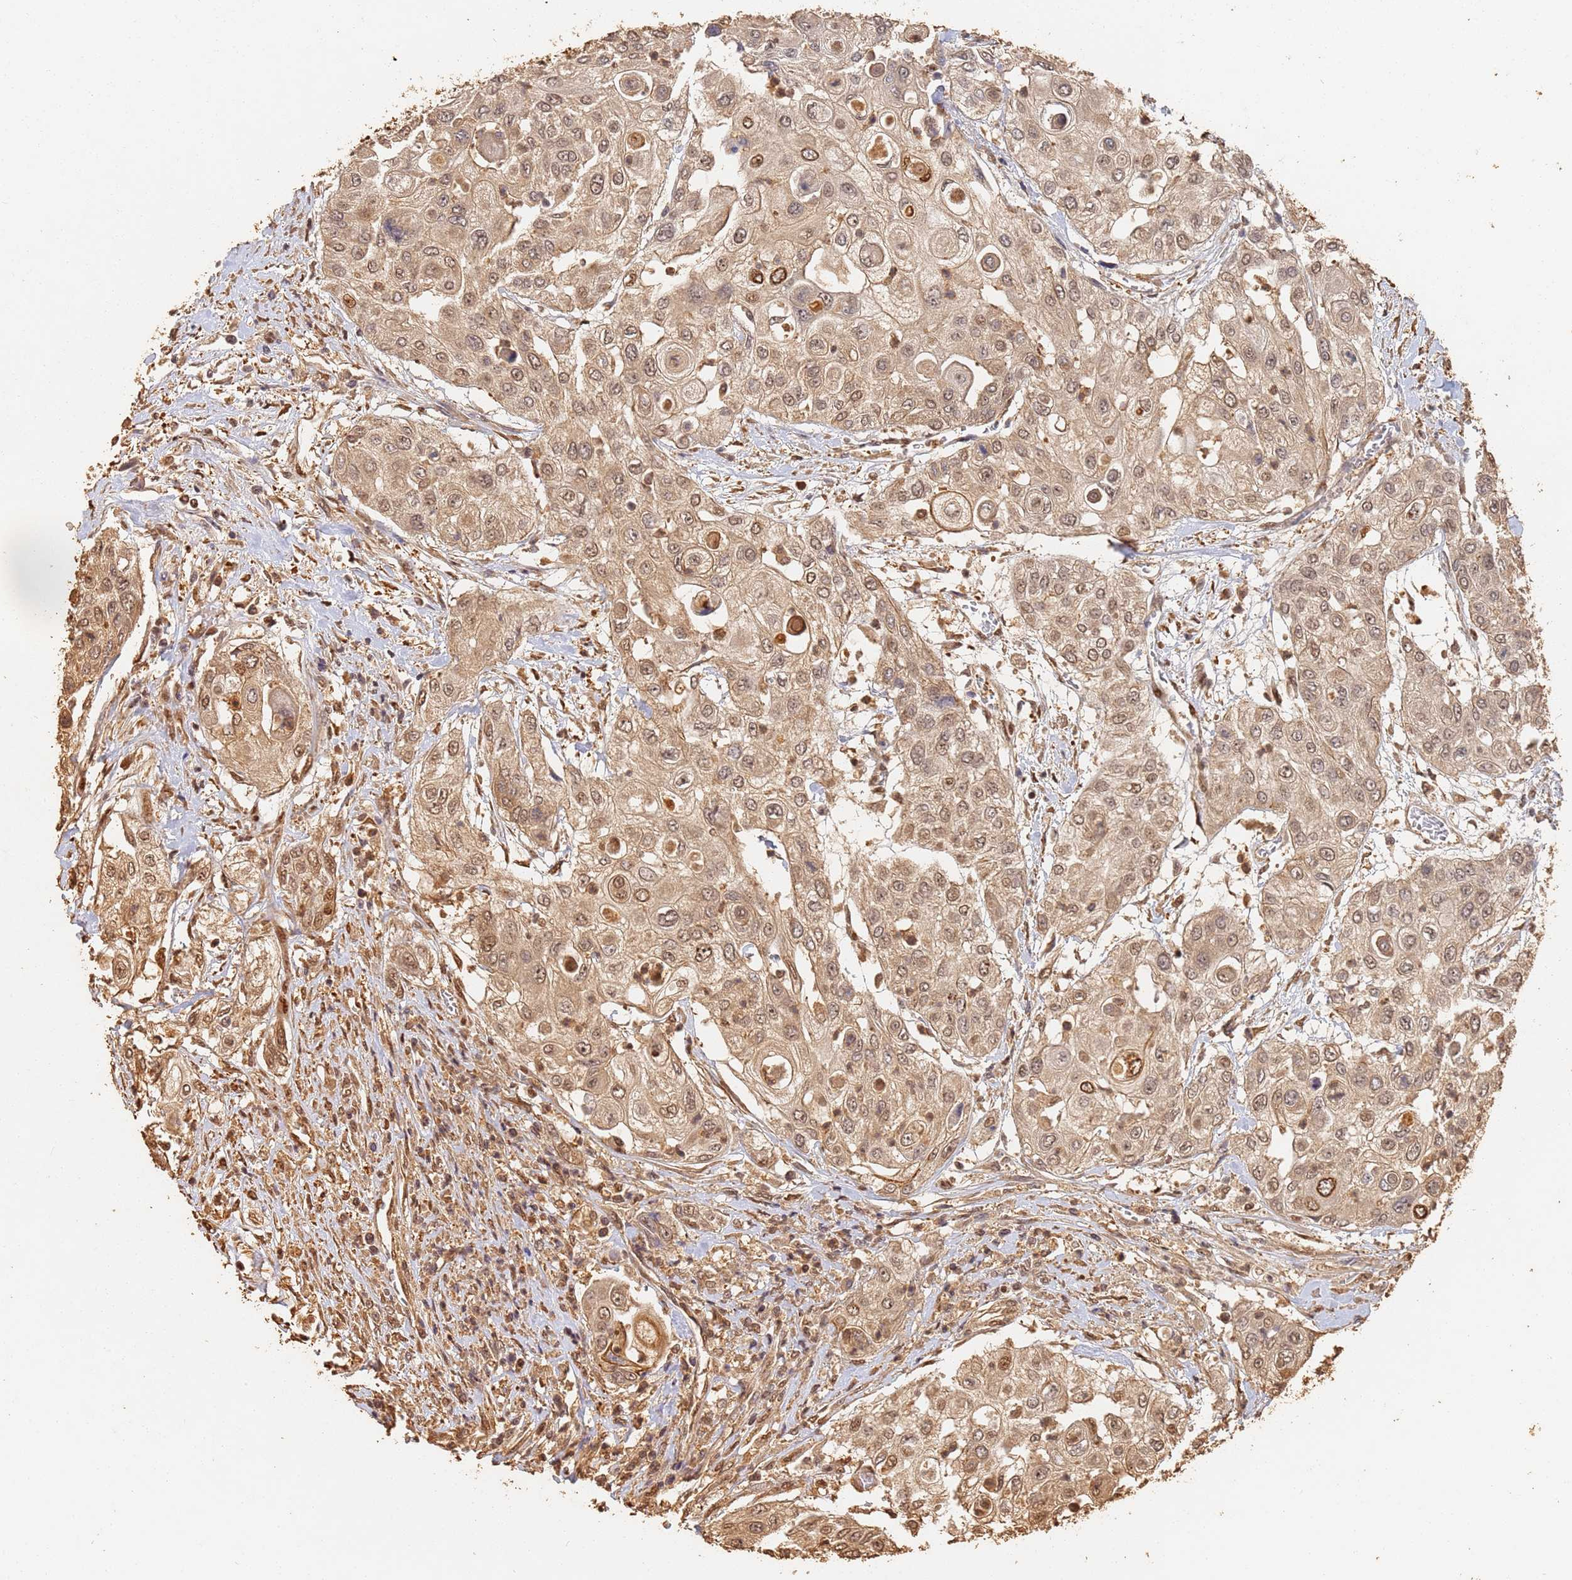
{"staining": {"intensity": "moderate", "quantity": ">75%", "location": "cytoplasmic/membranous,nuclear"}, "tissue": "urothelial cancer", "cell_type": "Tumor cells", "image_type": "cancer", "snomed": [{"axis": "morphology", "description": "Urothelial carcinoma, High grade"}, {"axis": "topography", "description": "Urinary bladder"}], "caption": "This is an image of immunohistochemistry staining of high-grade urothelial carcinoma, which shows moderate positivity in the cytoplasmic/membranous and nuclear of tumor cells.", "gene": "JAK2", "patient": {"sex": "female", "age": 79}}